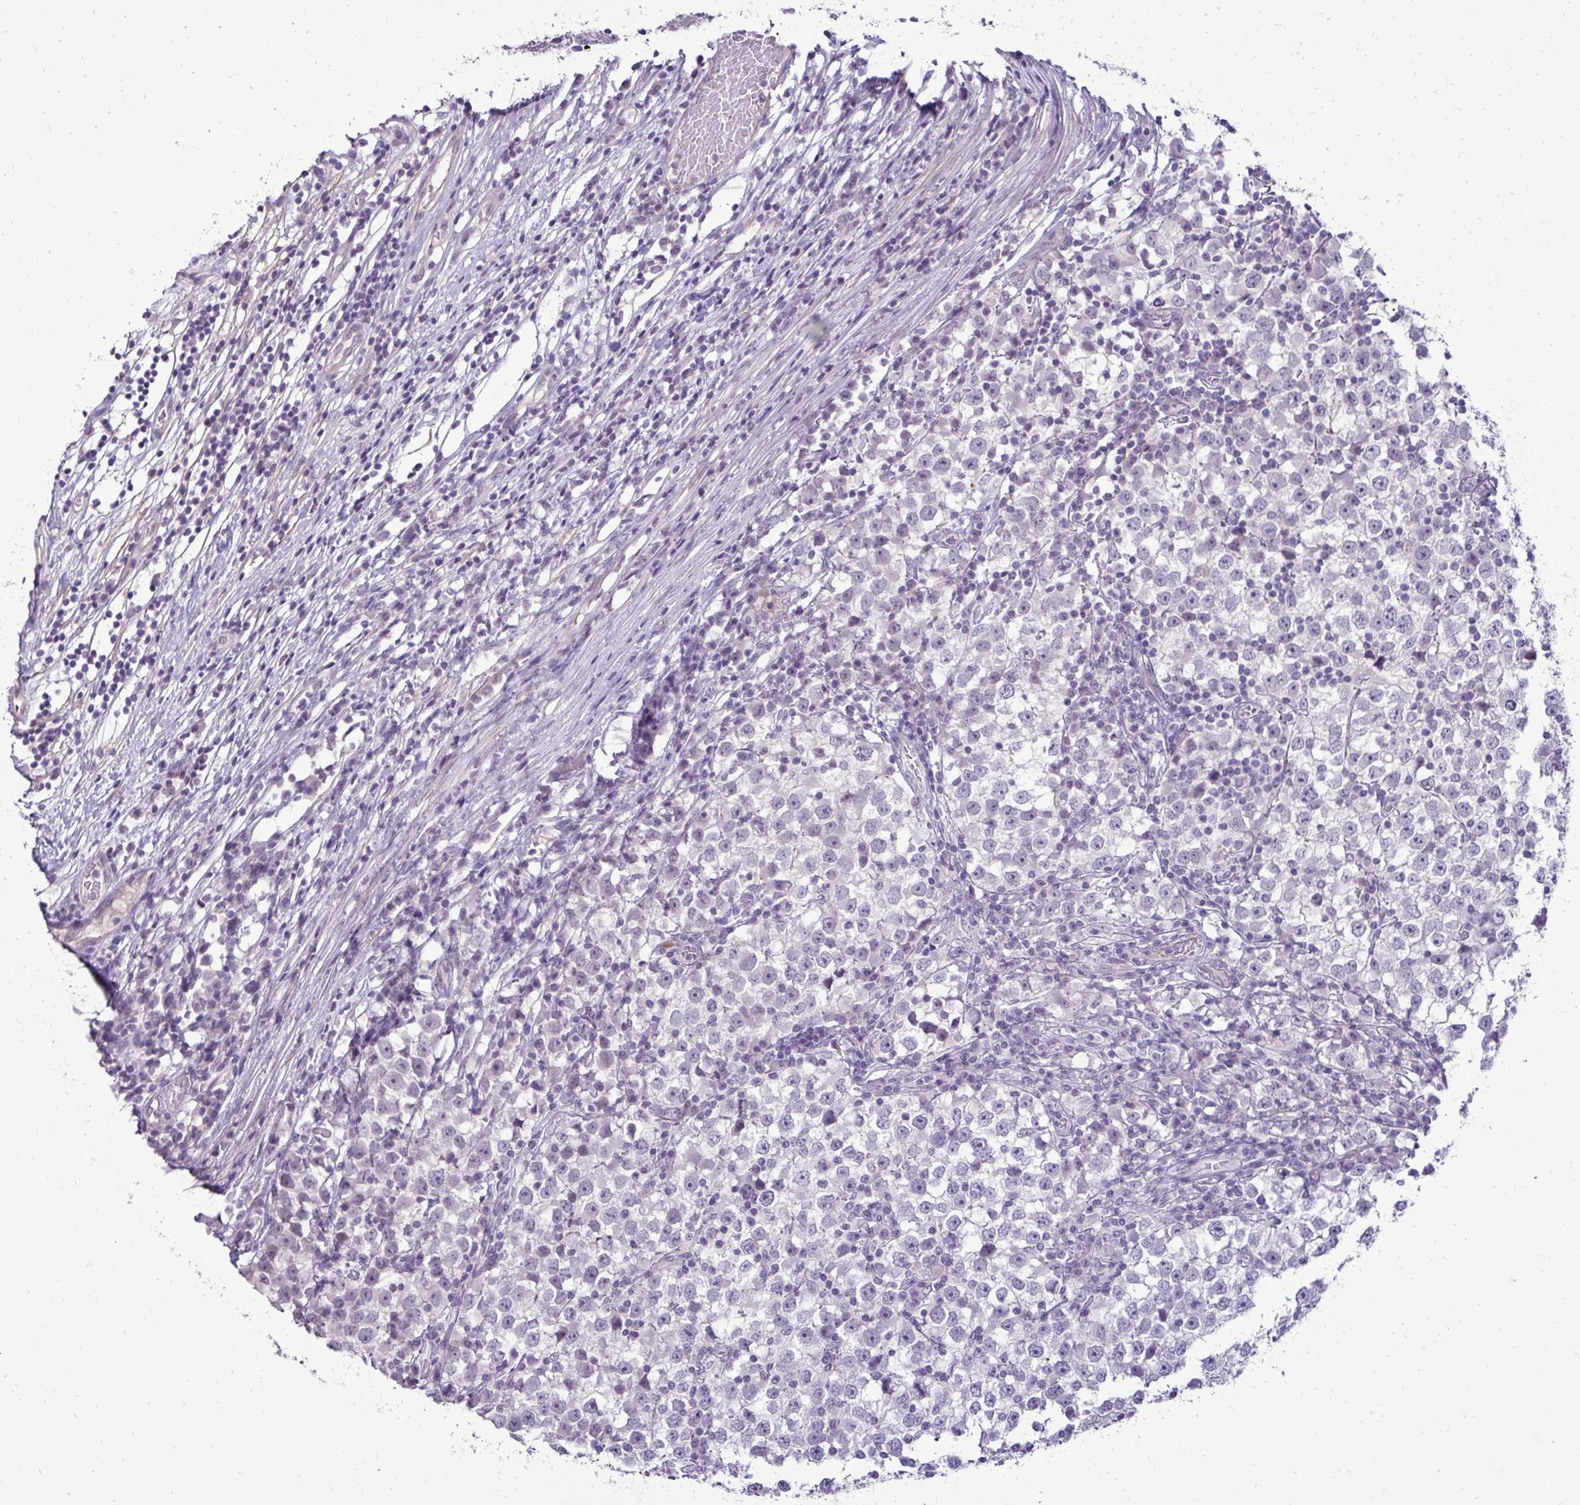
{"staining": {"intensity": "negative", "quantity": "none", "location": "none"}, "tissue": "testis cancer", "cell_type": "Tumor cells", "image_type": "cancer", "snomed": [{"axis": "morphology", "description": "Seminoma, NOS"}, {"axis": "topography", "description": "Testis"}], "caption": "This is an immunohistochemistry (IHC) image of human testis cancer. There is no staining in tumor cells.", "gene": "SLC30A3", "patient": {"sex": "male", "age": 65}}